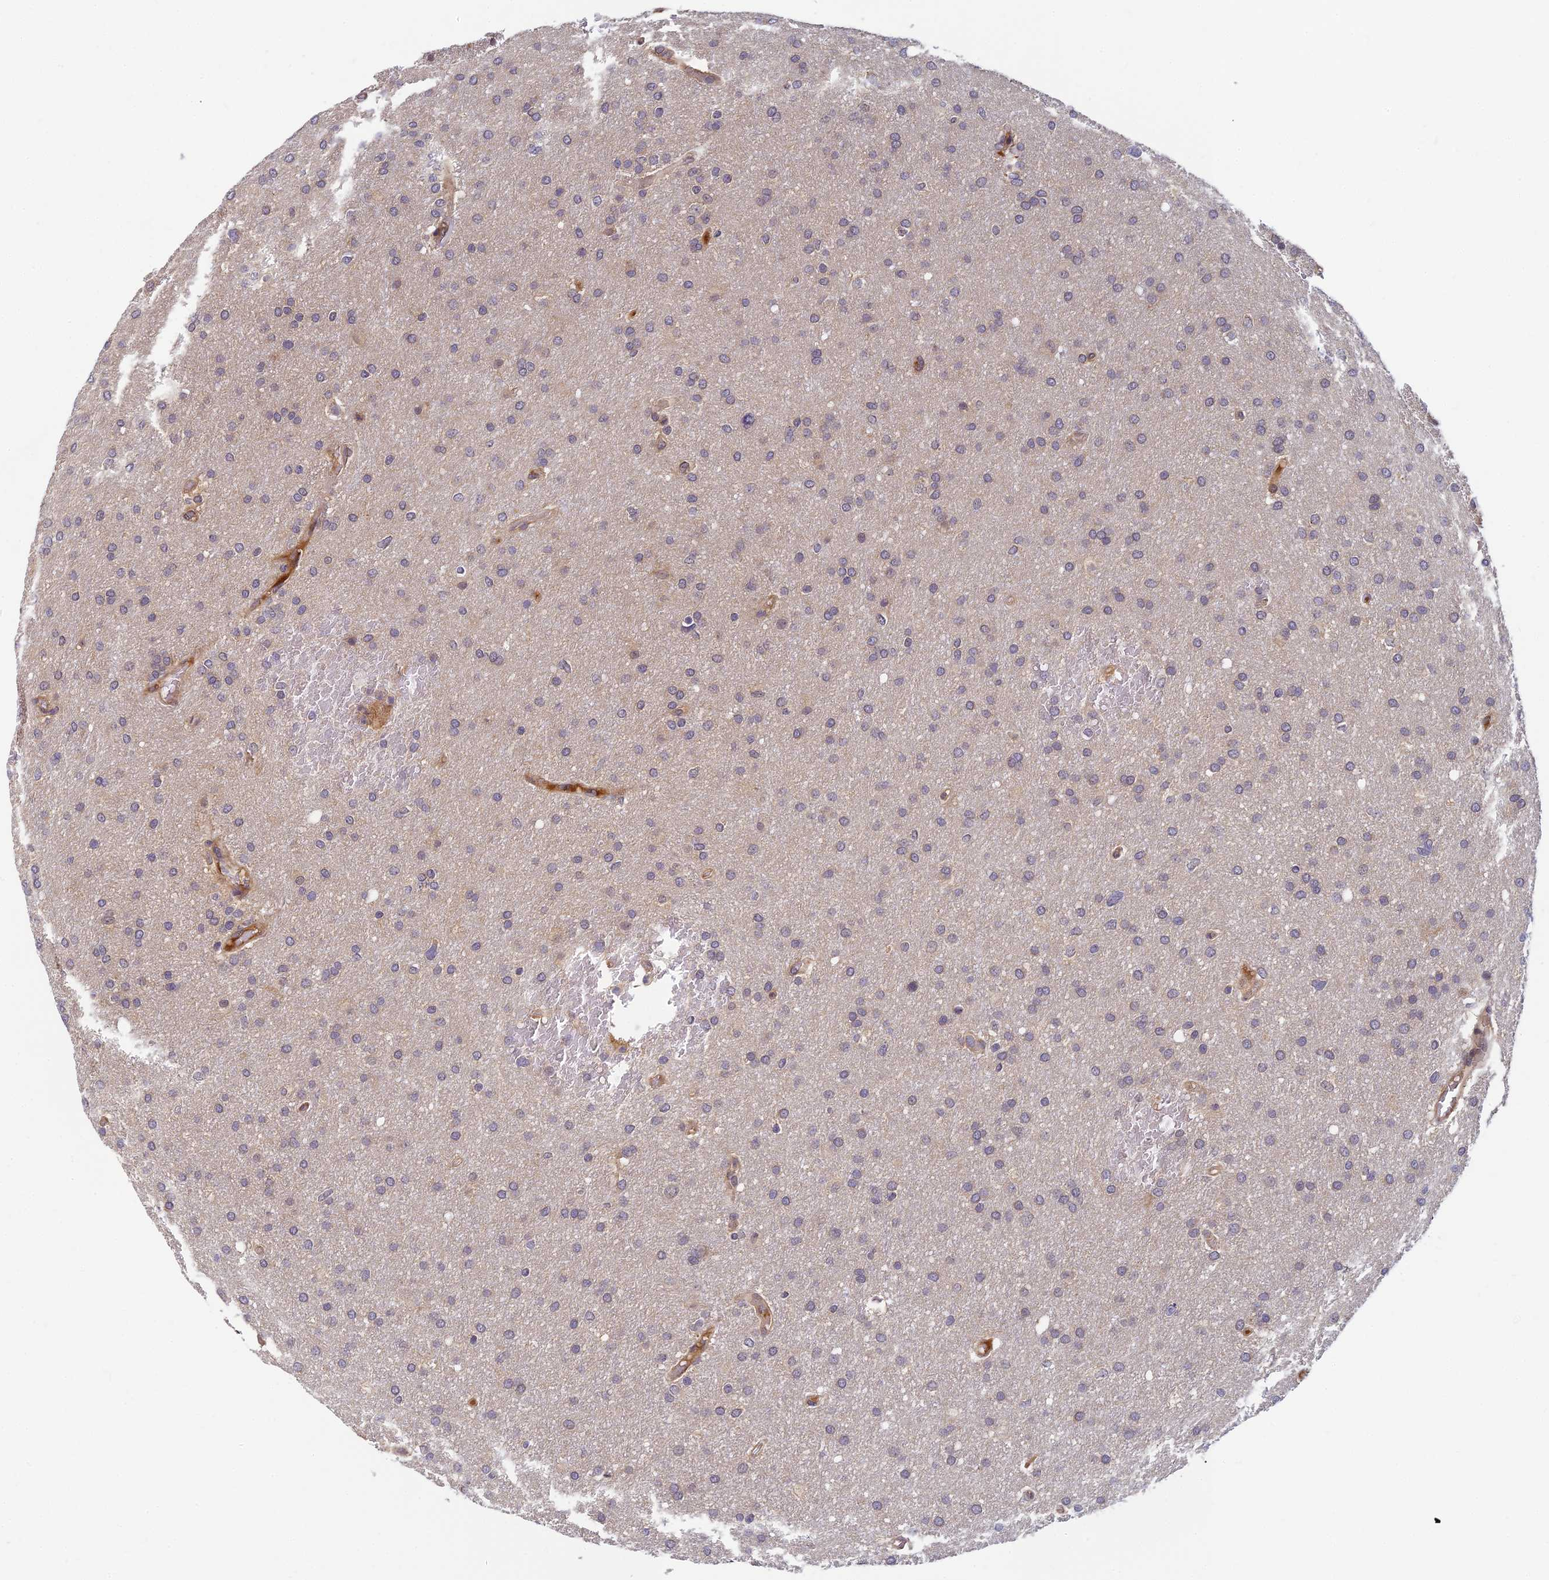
{"staining": {"intensity": "negative", "quantity": "none", "location": "none"}, "tissue": "glioma", "cell_type": "Tumor cells", "image_type": "cancer", "snomed": [{"axis": "morphology", "description": "Glioma, malignant, High grade"}, {"axis": "topography", "description": "Cerebral cortex"}], "caption": "Immunohistochemical staining of glioma displays no significant staining in tumor cells. The staining was performed using DAB to visualize the protein expression in brown, while the nuclei were stained in blue with hematoxylin (Magnification: 20x).", "gene": "PIKFYVE", "patient": {"sex": "female", "age": 36}}